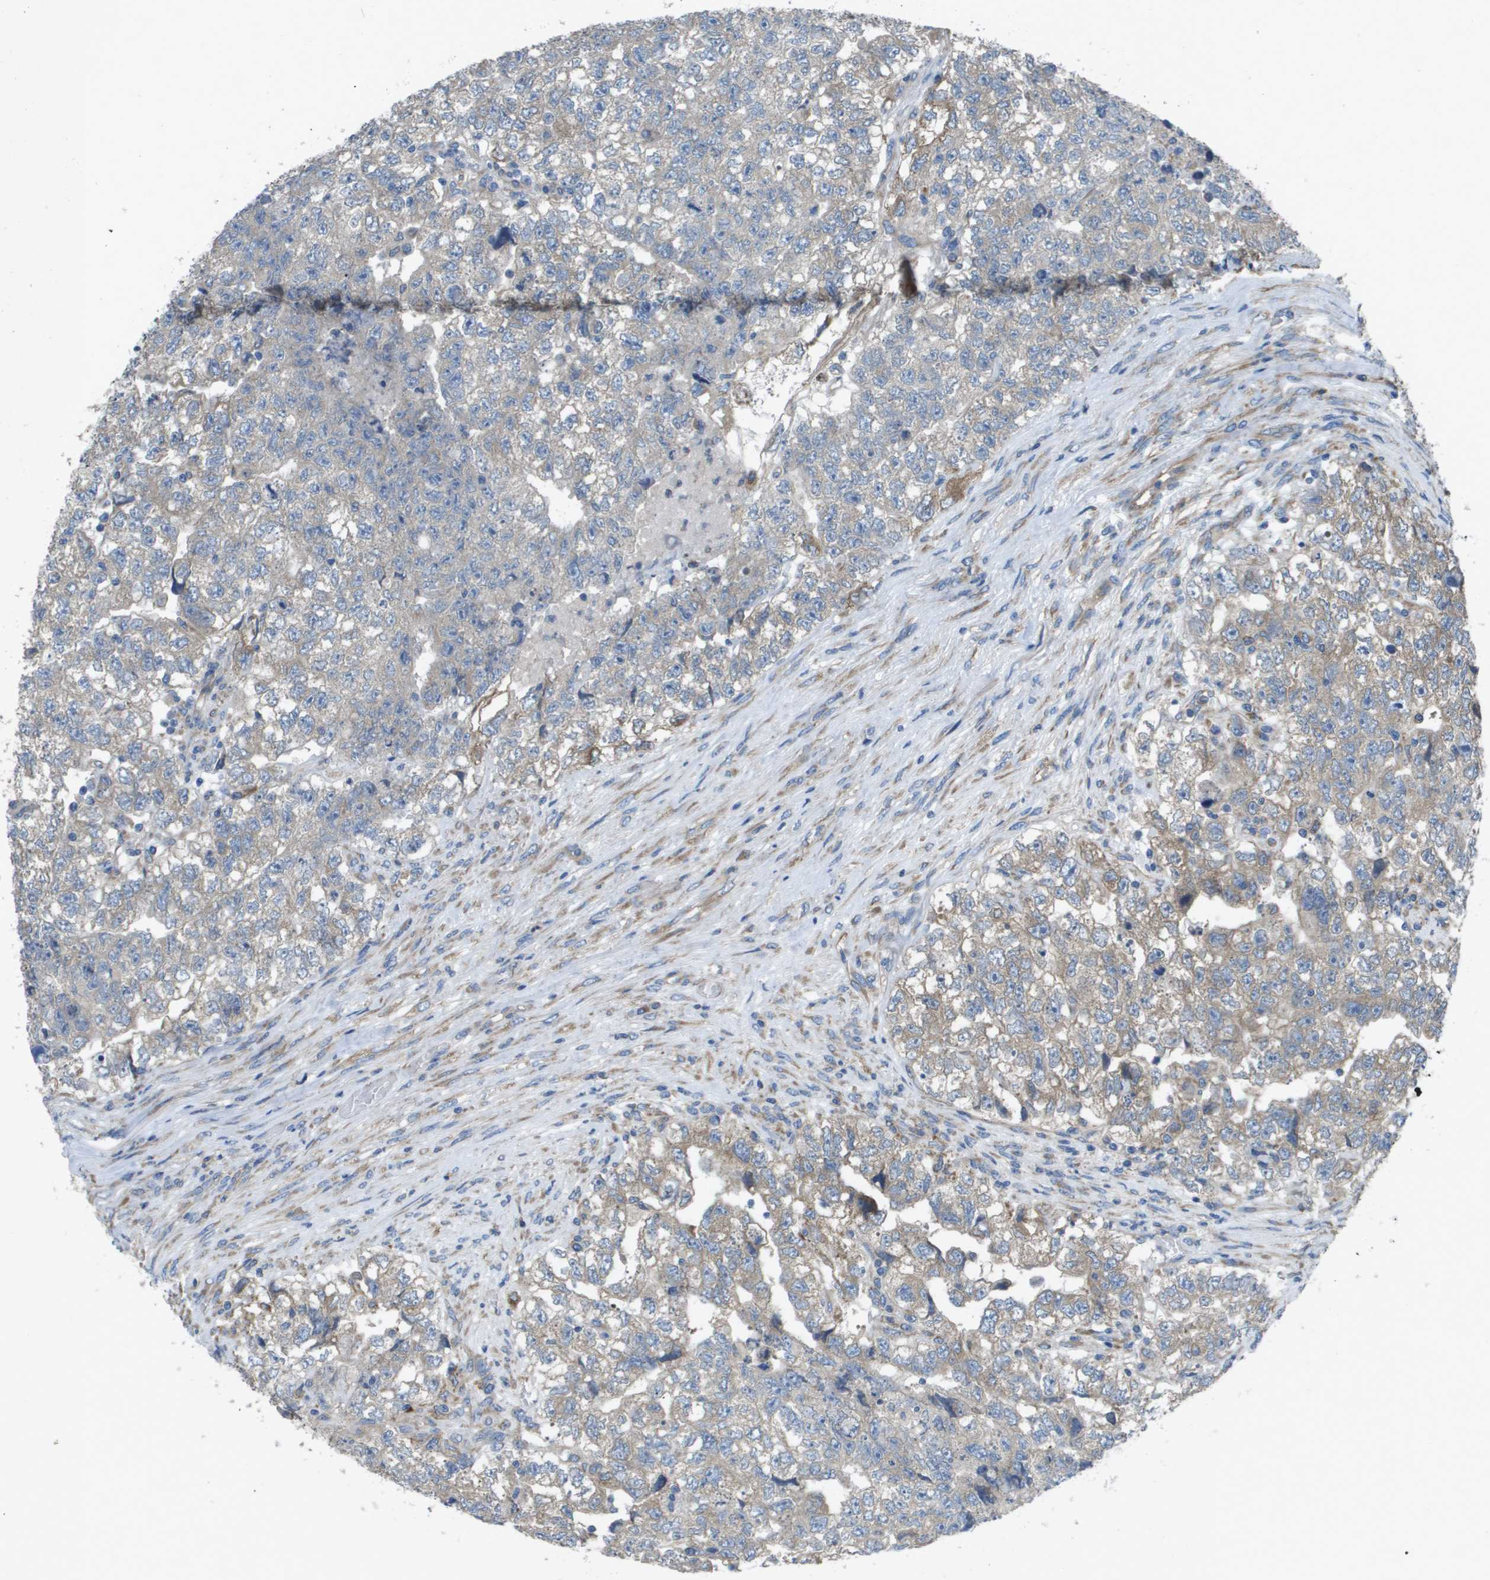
{"staining": {"intensity": "negative", "quantity": "none", "location": "none"}, "tissue": "testis cancer", "cell_type": "Tumor cells", "image_type": "cancer", "snomed": [{"axis": "morphology", "description": "Carcinoma, Embryonal, NOS"}, {"axis": "topography", "description": "Testis"}], "caption": "Tumor cells are negative for brown protein staining in testis cancer (embryonal carcinoma).", "gene": "CLCN2", "patient": {"sex": "male", "age": 36}}